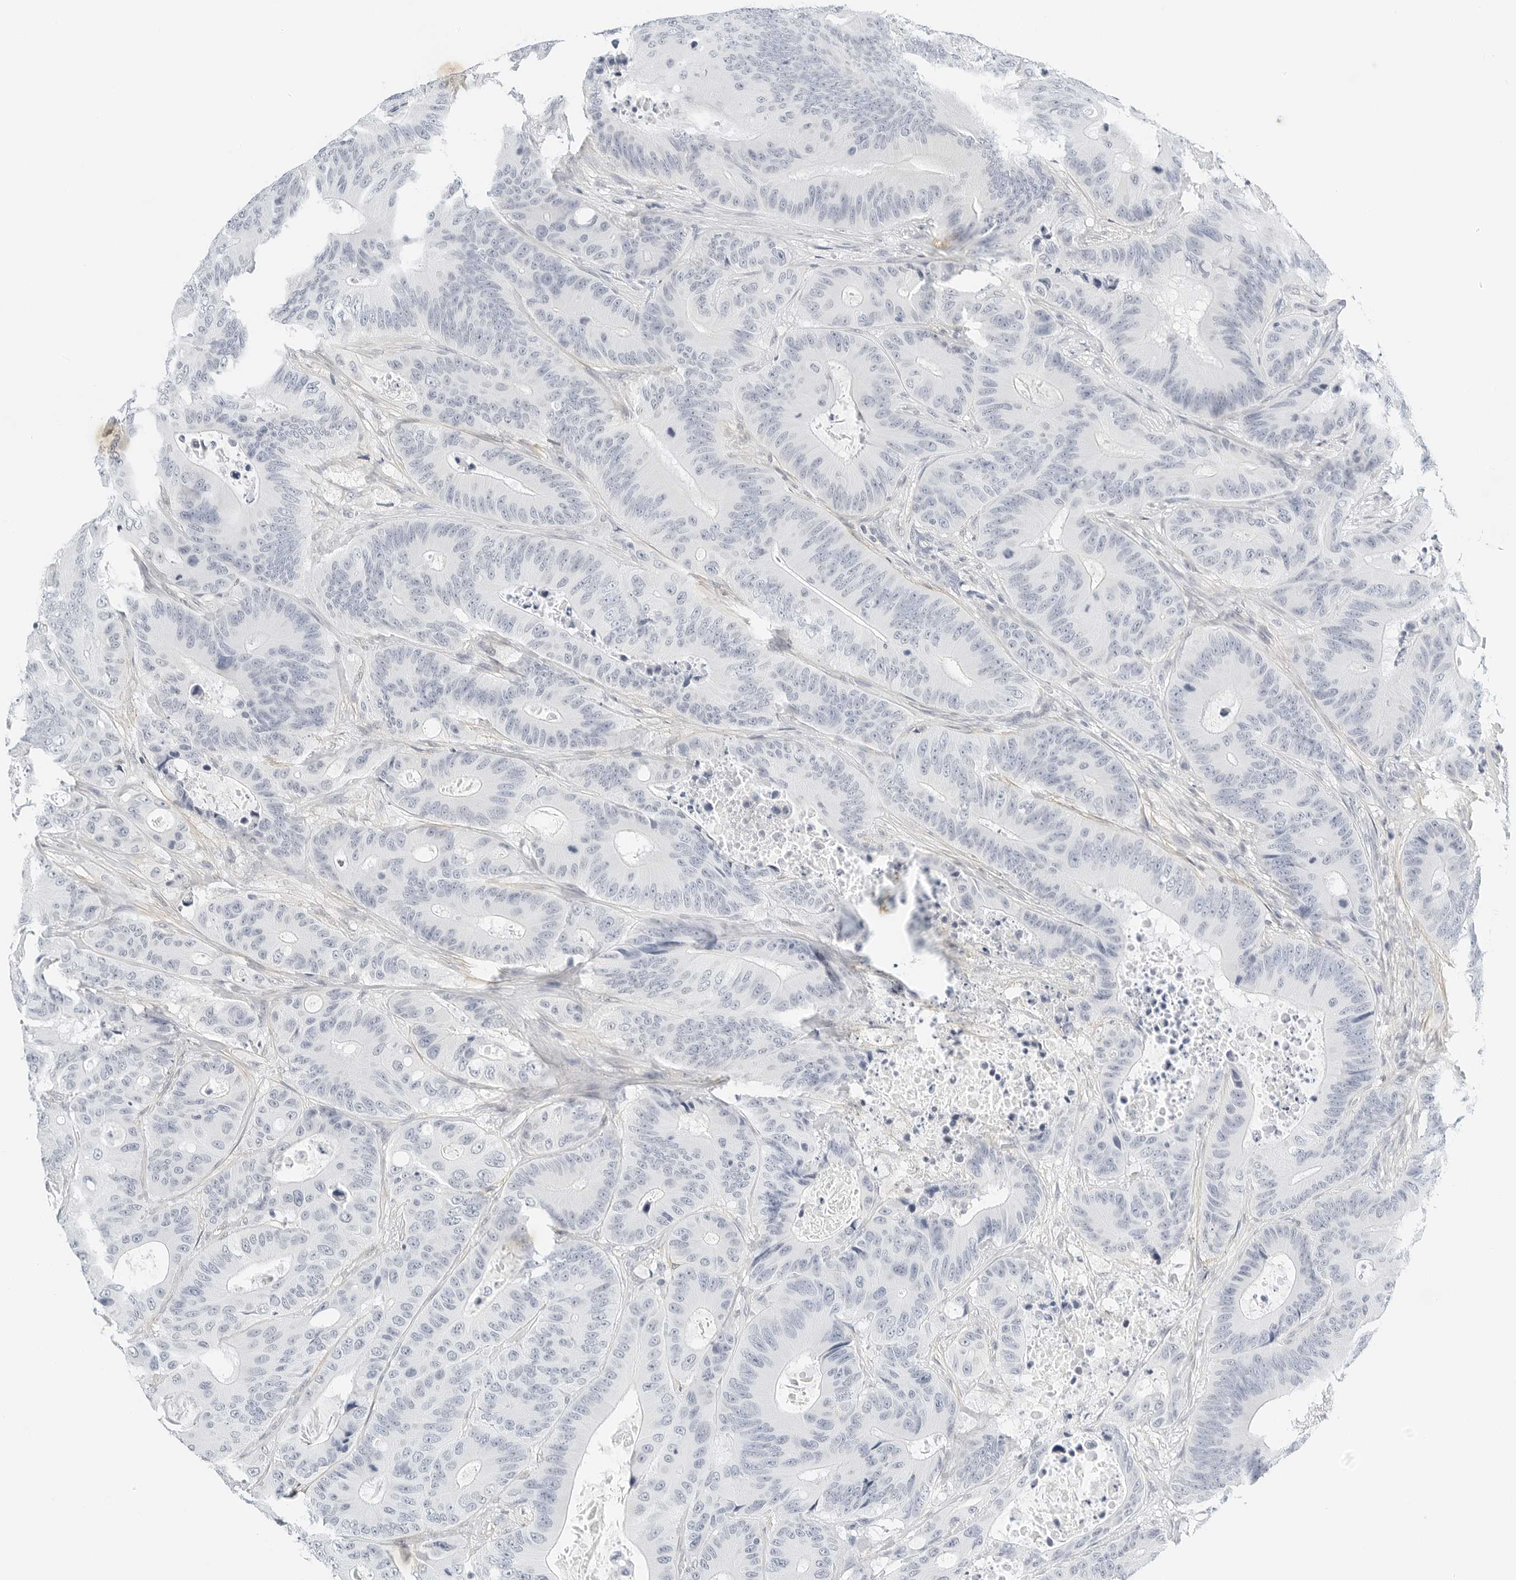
{"staining": {"intensity": "negative", "quantity": "none", "location": "none"}, "tissue": "colorectal cancer", "cell_type": "Tumor cells", "image_type": "cancer", "snomed": [{"axis": "morphology", "description": "Adenocarcinoma, NOS"}, {"axis": "topography", "description": "Colon"}], "caption": "Immunohistochemical staining of adenocarcinoma (colorectal) exhibits no significant expression in tumor cells.", "gene": "PKDCC", "patient": {"sex": "male", "age": 83}}